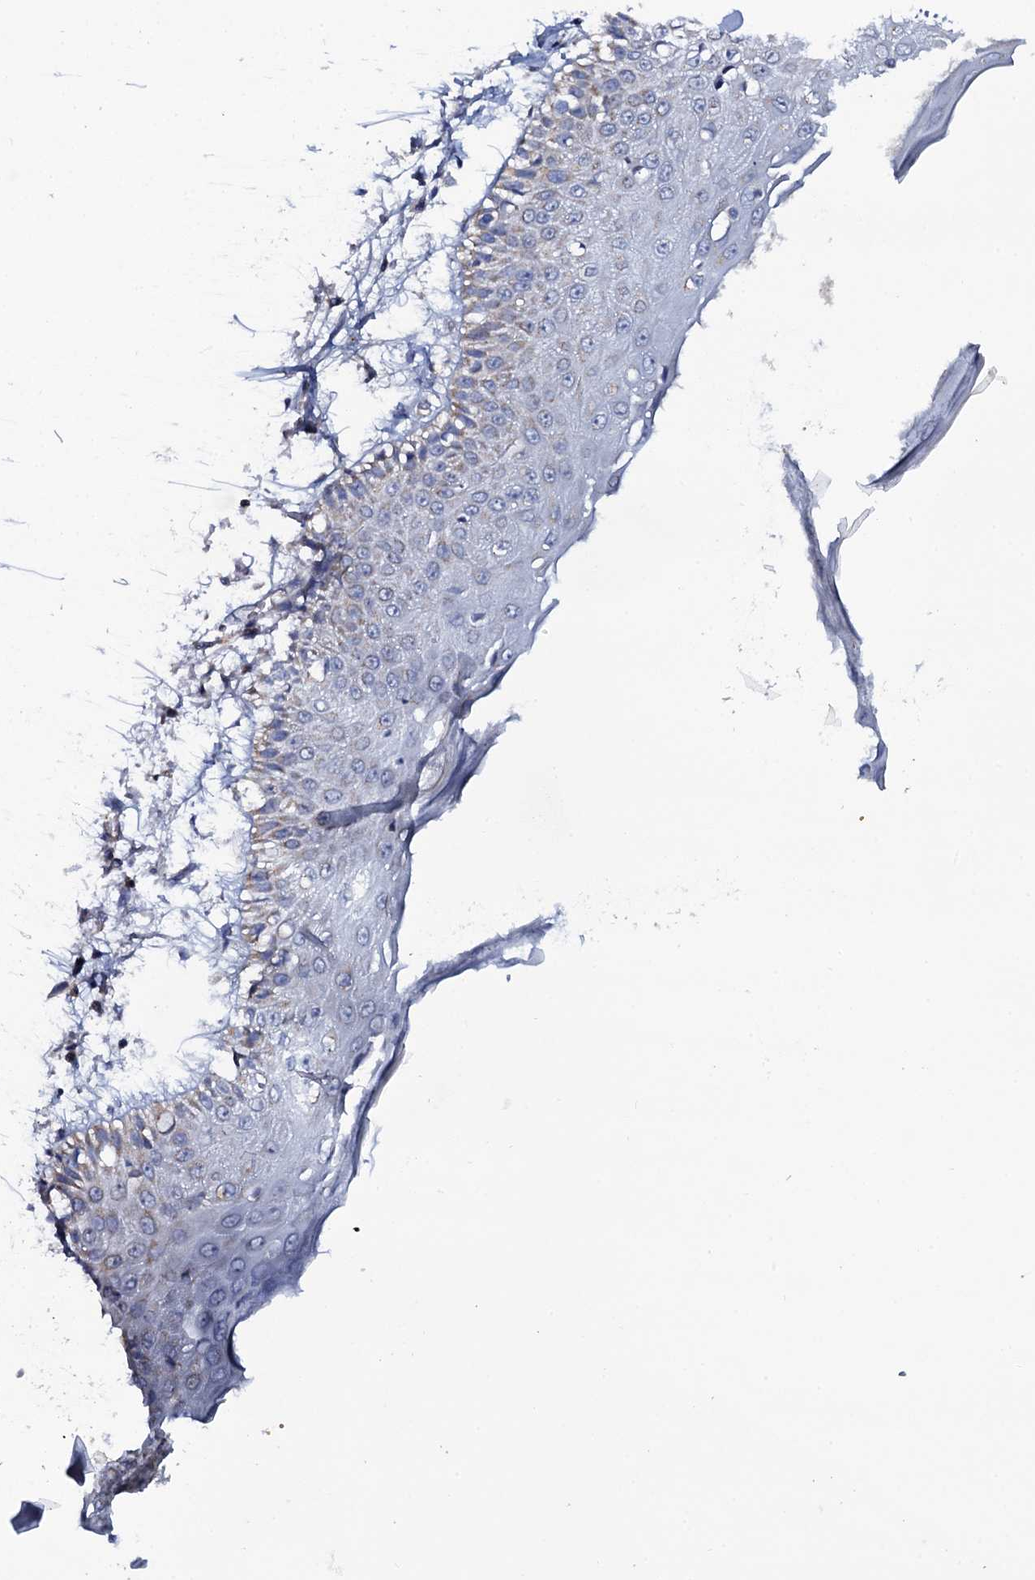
{"staining": {"intensity": "negative", "quantity": "none", "location": "none"}, "tissue": "skin", "cell_type": "Fibroblasts", "image_type": "normal", "snomed": [{"axis": "morphology", "description": "Normal tissue, NOS"}, {"axis": "morphology", "description": "Squamous cell carcinoma, NOS"}, {"axis": "topography", "description": "Skin"}, {"axis": "topography", "description": "Peripheral nerve tissue"}], "caption": "Image shows no protein staining in fibroblasts of normal skin. (DAB immunohistochemistry visualized using brightfield microscopy, high magnification).", "gene": "MRPL48", "patient": {"sex": "male", "age": 83}}